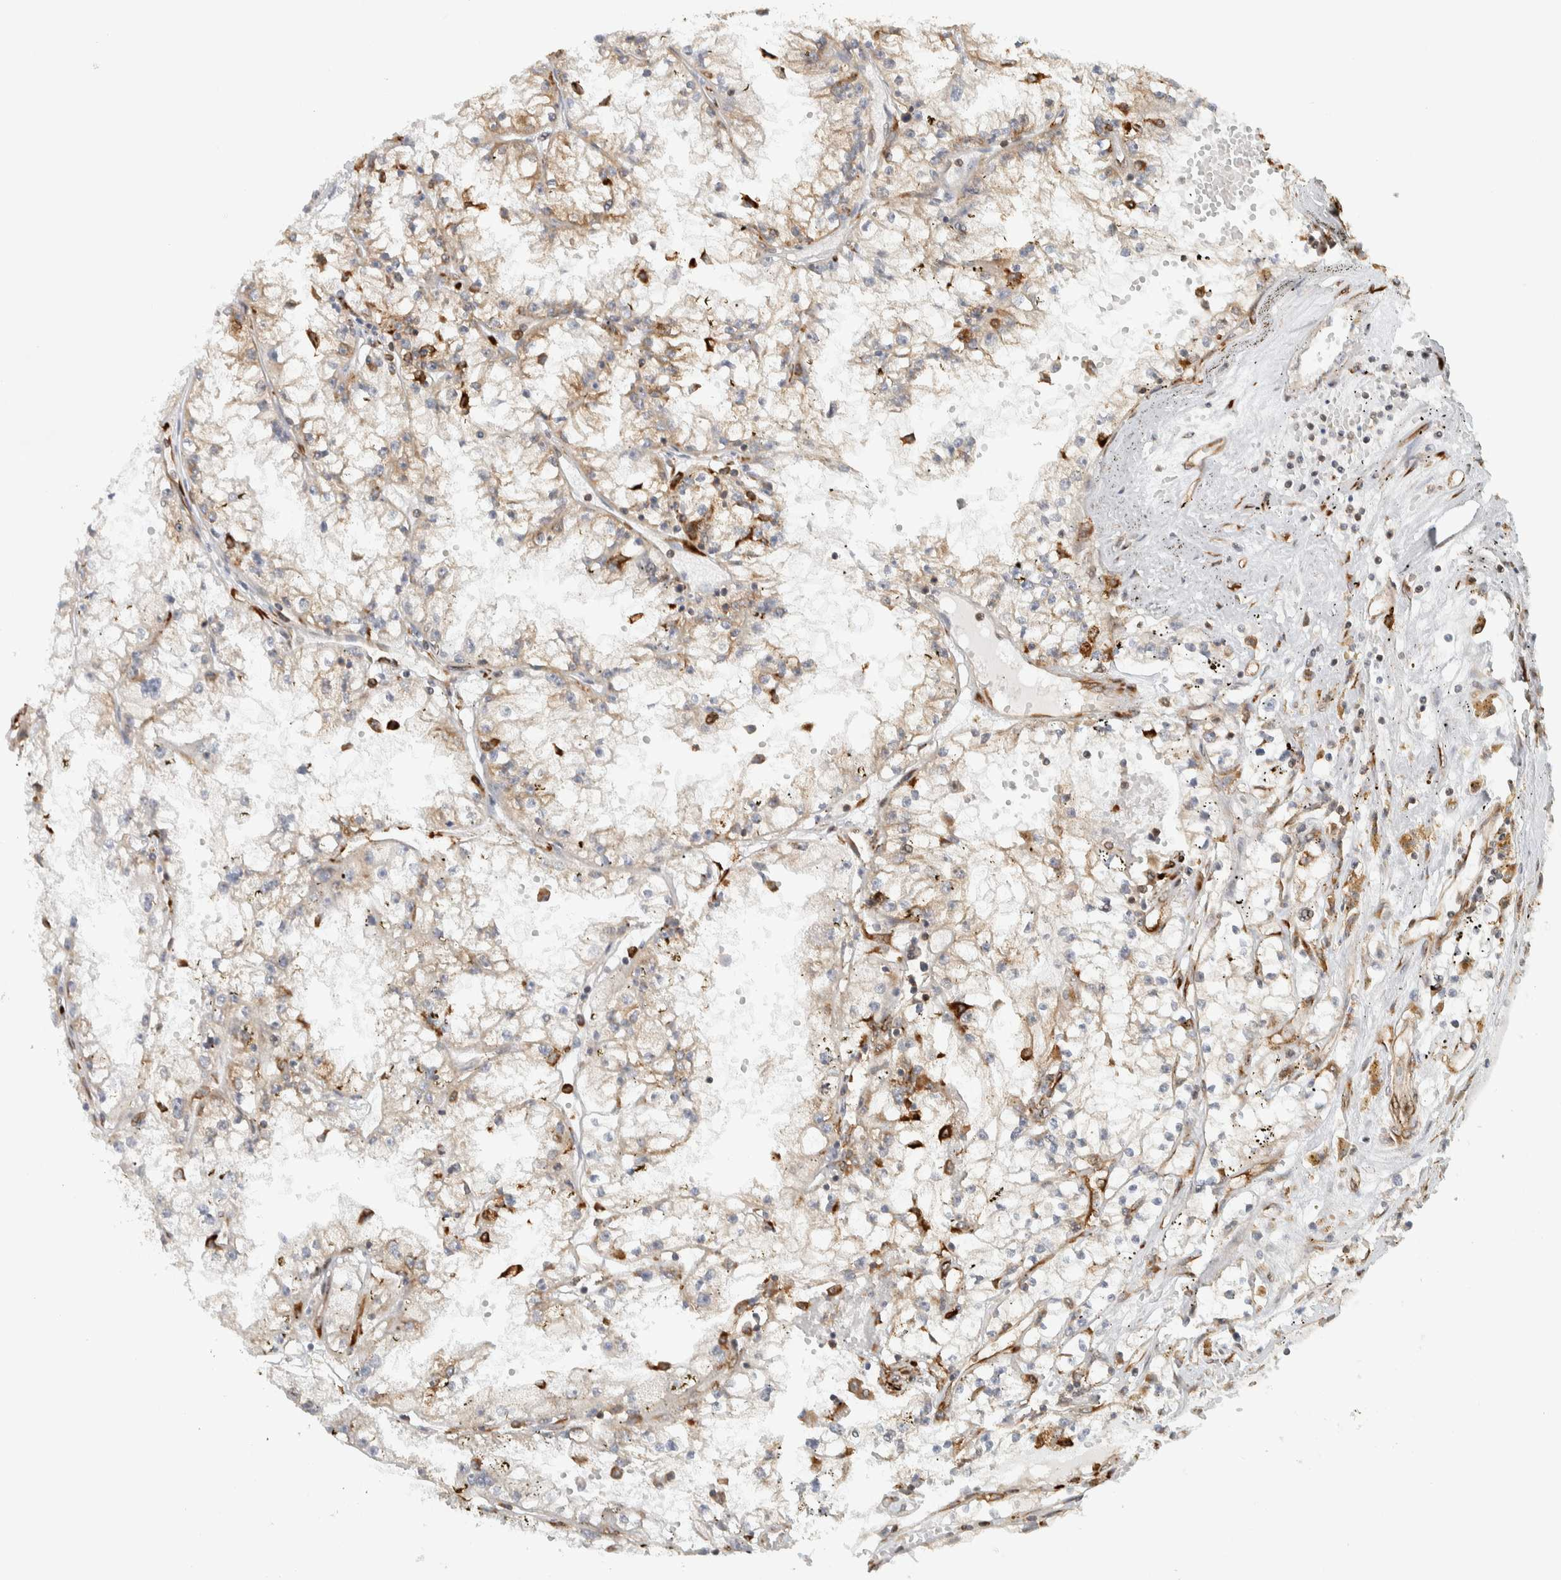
{"staining": {"intensity": "weak", "quantity": ">75%", "location": "cytoplasmic/membranous"}, "tissue": "renal cancer", "cell_type": "Tumor cells", "image_type": "cancer", "snomed": [{"axis": "morphology", "description": "Adenocarcinoma, NOS"}, {"axis": "topography", "description": "Kidney"}], "caption": "Immunohistochemistry (IHC) micrograph of human adenocarcinoma (renal) stained for a protein (brown), which exhibits low levels of weak cytoplasmic/membranous positivity in approximately >75% of tumor cells.", "gene": "LLGL2", "patient": {"sex": "male", "age": 56}}